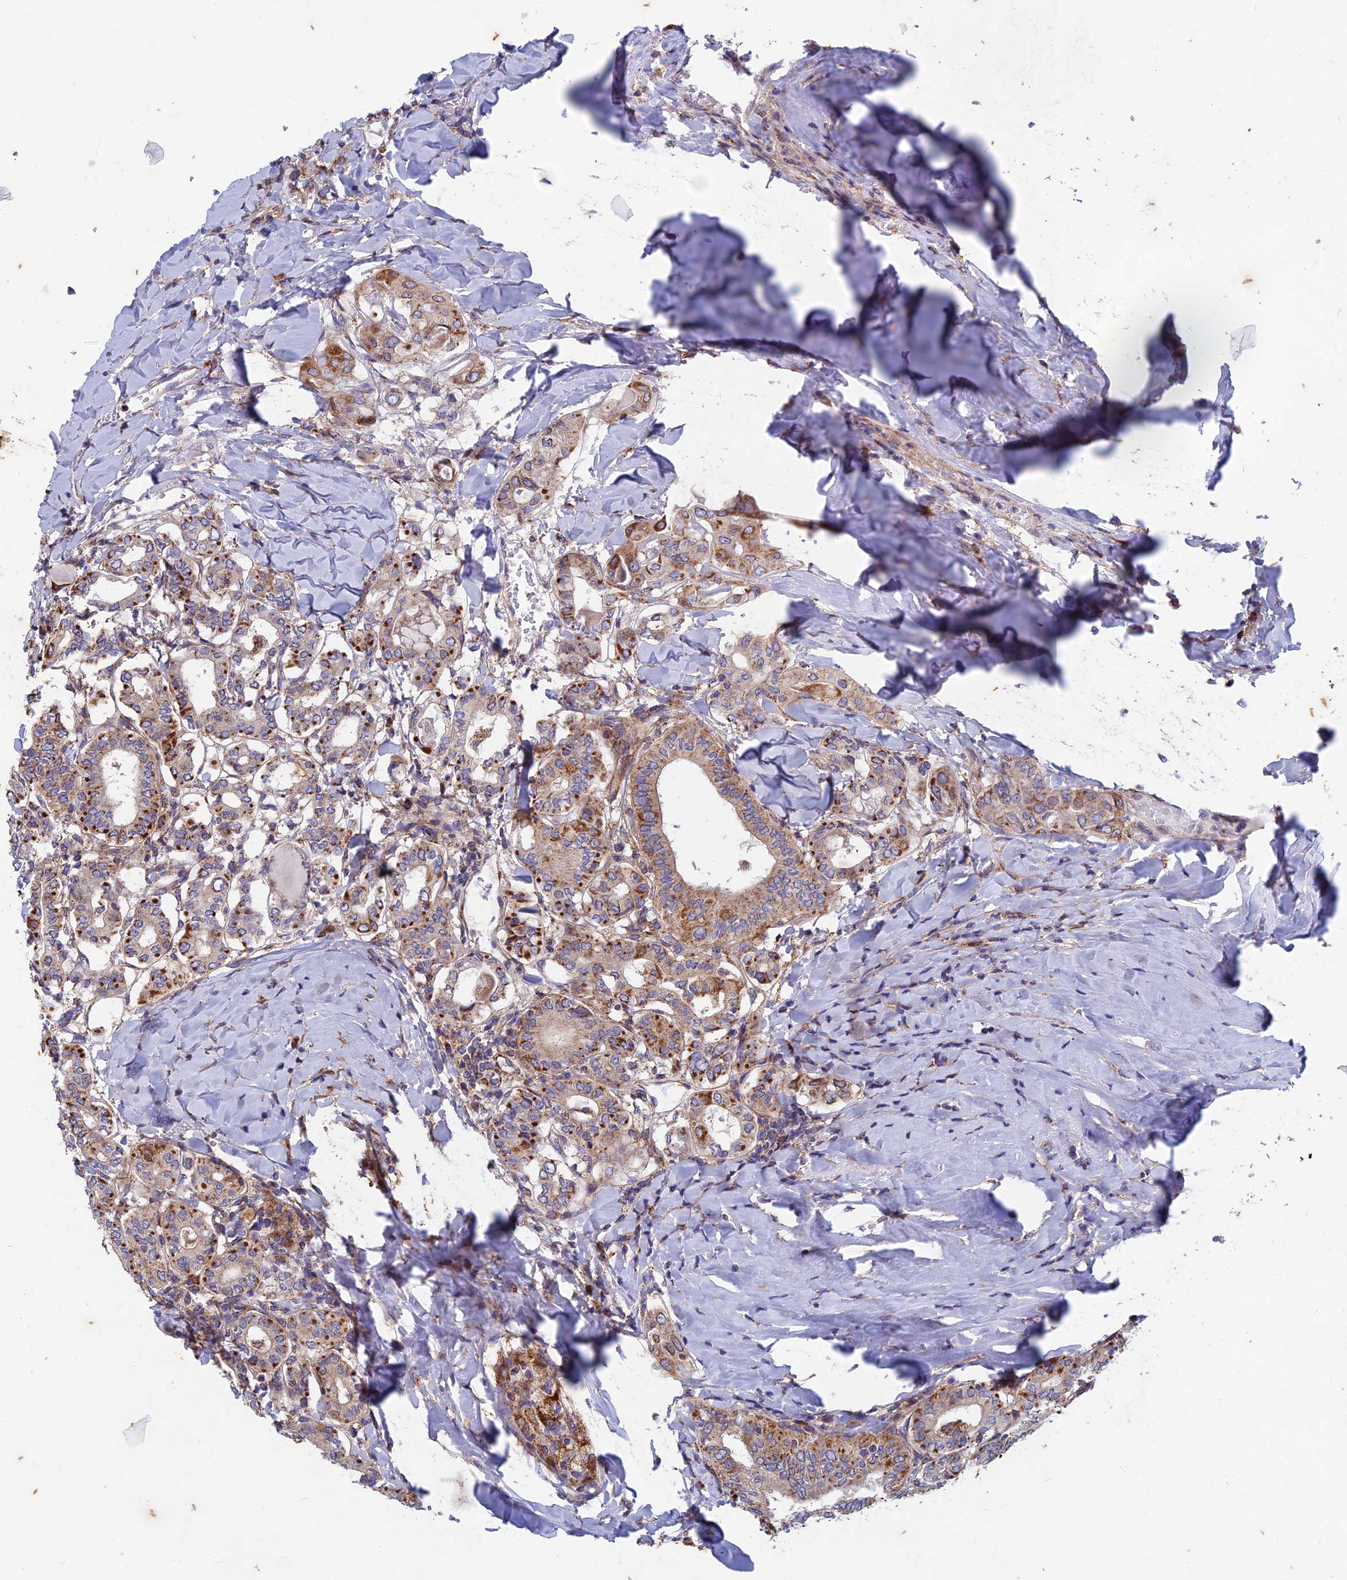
{"staining": {"intensity": "moderate", "quantity": ">75%", "location": "cytoplasmic/membranous"}, "tissue": "thyroid cancer", "cell_type": "Tumor cells", "image_type": "cancer", "snomed": [{"axis": "morphology", "description": "Papillary adenocarcinoma, NOS"}, {"axis": "topography", "description": "Thyroid gland"}], "caption": "A high-resolution micrograph shows immunohistochemistry staining of thyroid cancer, which reveals moderate cytoplasmic/membranous staining in approximately >75% of tumor cells.", "gene": "AP4S1", "patient": {"sex": "female", "age": 72}}